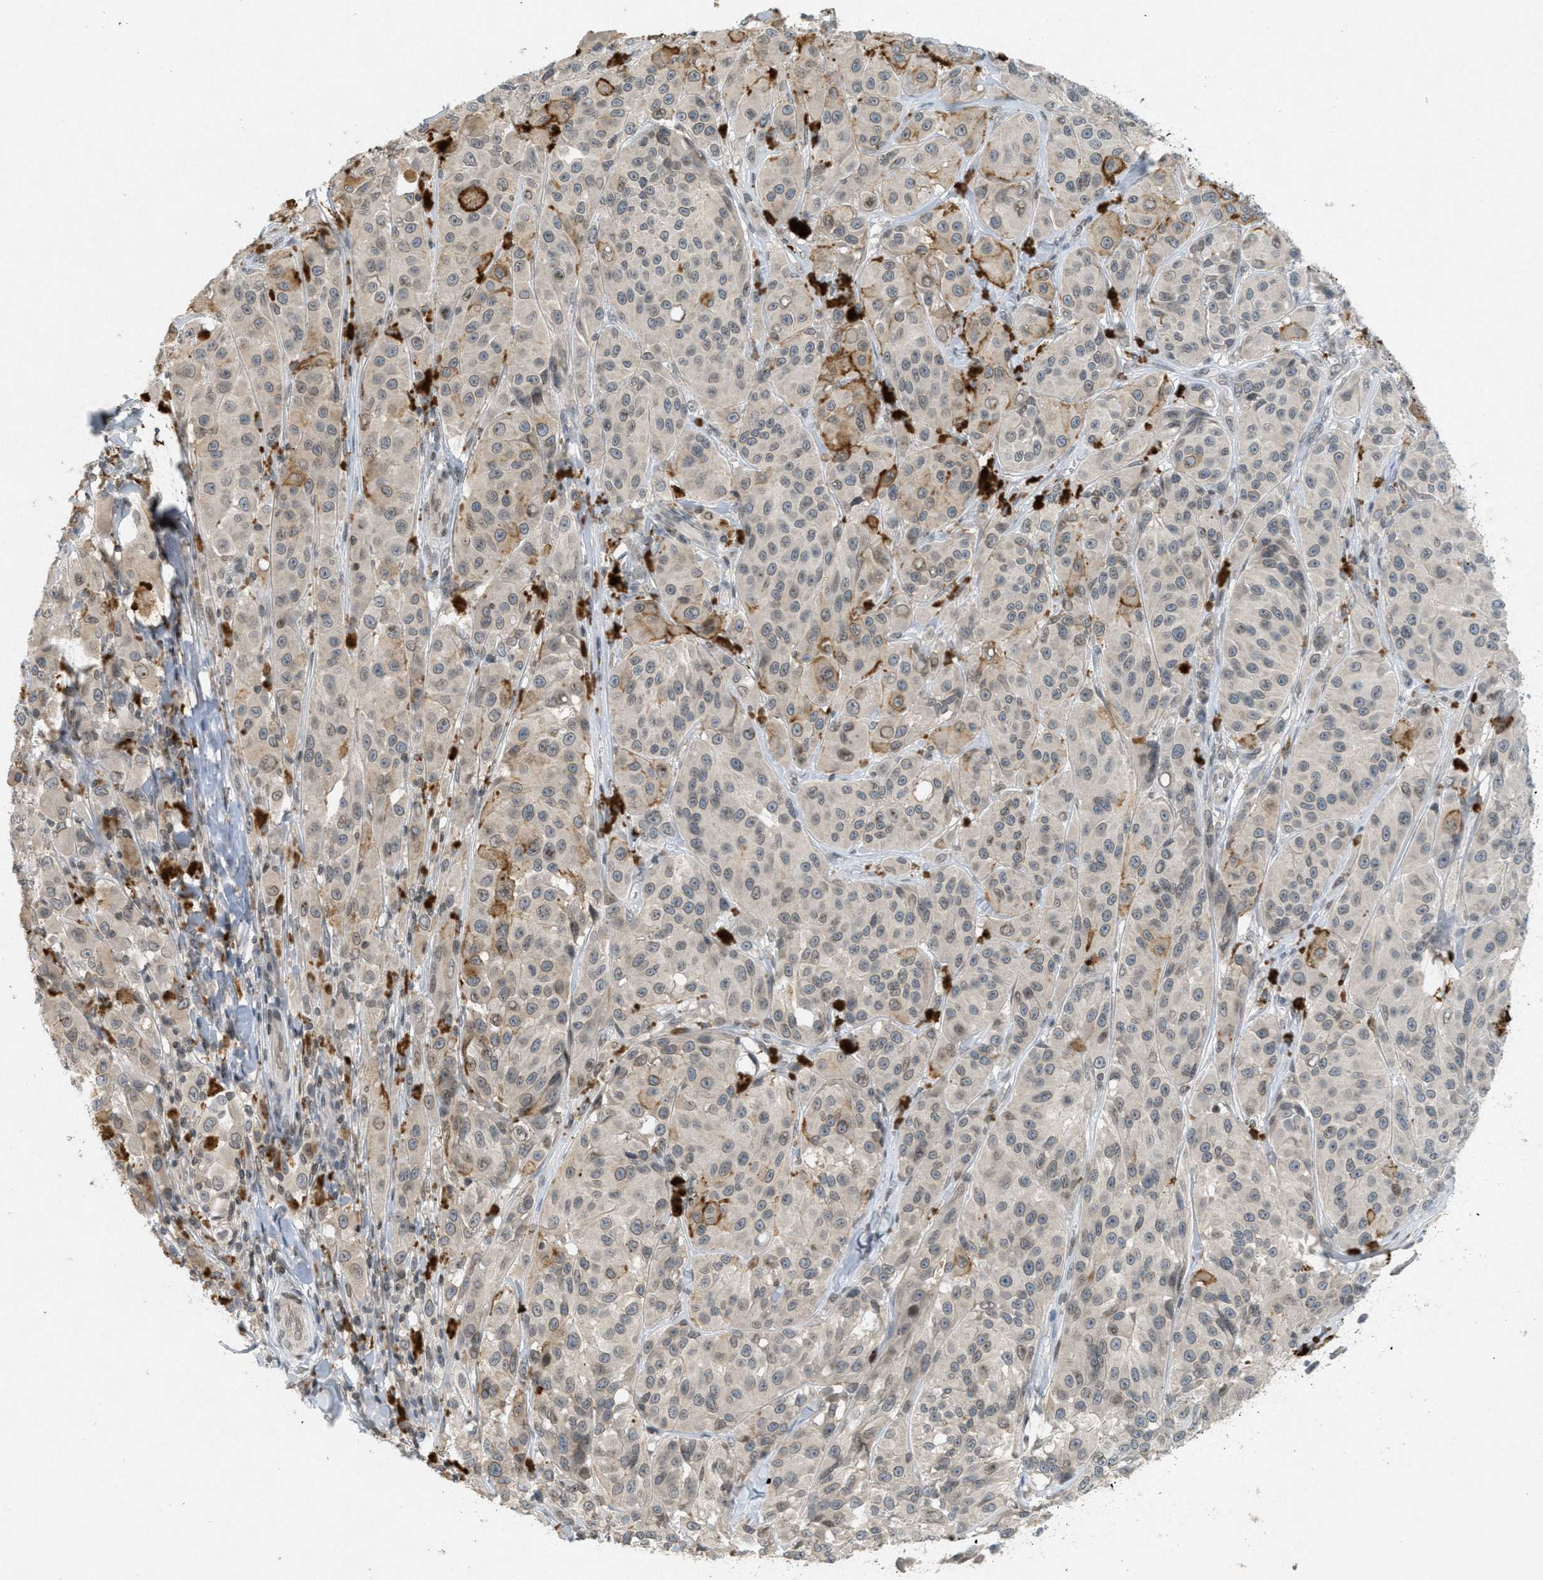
{"staining": {"intensity": "weak", "quantity": "25%-75%", "location": "cytoplasmic/membranous,nuclear"}, "tissue": "melanoma", "cell_type": "Tumor cells", "image_type": "cancer", "snomed": [{"axis": "morphology", "description": "Malignant melanoma, NOS"}, {"axis": "topography", "description": "Skin"}], "caption": "The micrograph reveals staining of malignant melanoma, revealing weak cytoplasmic/membranous and nuclear protein positivity (brown color) within tumor cells. (DAB = brown stain, brightfield microscopy at high magnification).", "gene": "ABHD6", "patient": {"sex": "male", "age": 84}}